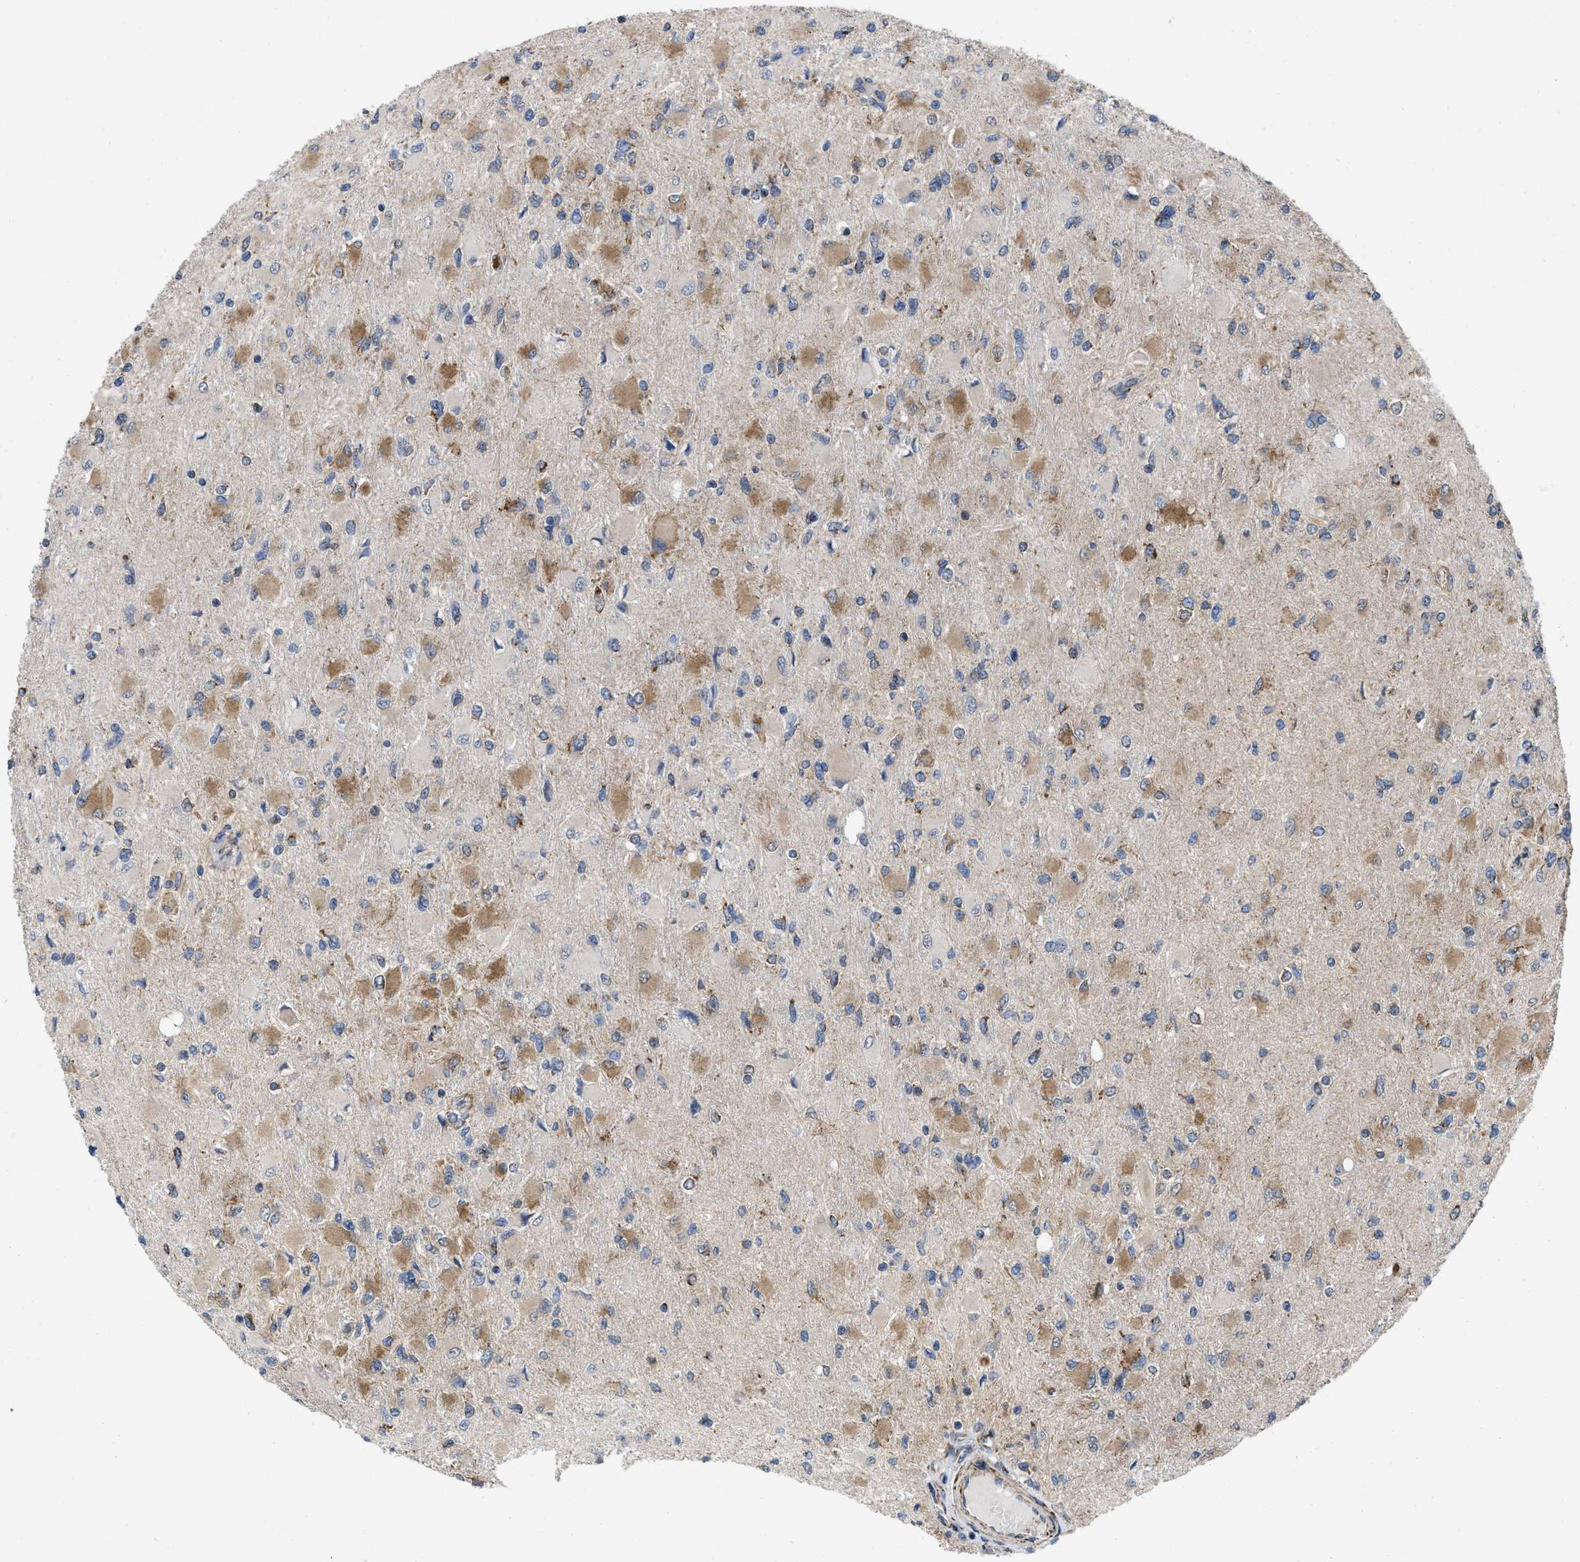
{"staining": {"intensity": "moderate", "quantity": ">75%", "location": "cytoplasmic/membranous"}, "tissue": "glioma", "cell_type": "Tumor cells", "image_type": "cancer", "snomed": [{"axis": "morphology", "description": "Glioma, malignant, High grade"}, {"axis": "topography", "description": "Cerebral cortex"}], "caption": "Protein staining of malignant glioma (high-grade) tissue displays moderate cytoplasmic/membranous expression in about >75% of tumor cells.", "gene": "AKAP1", "patient": {"sex": "female", "age": 36}}